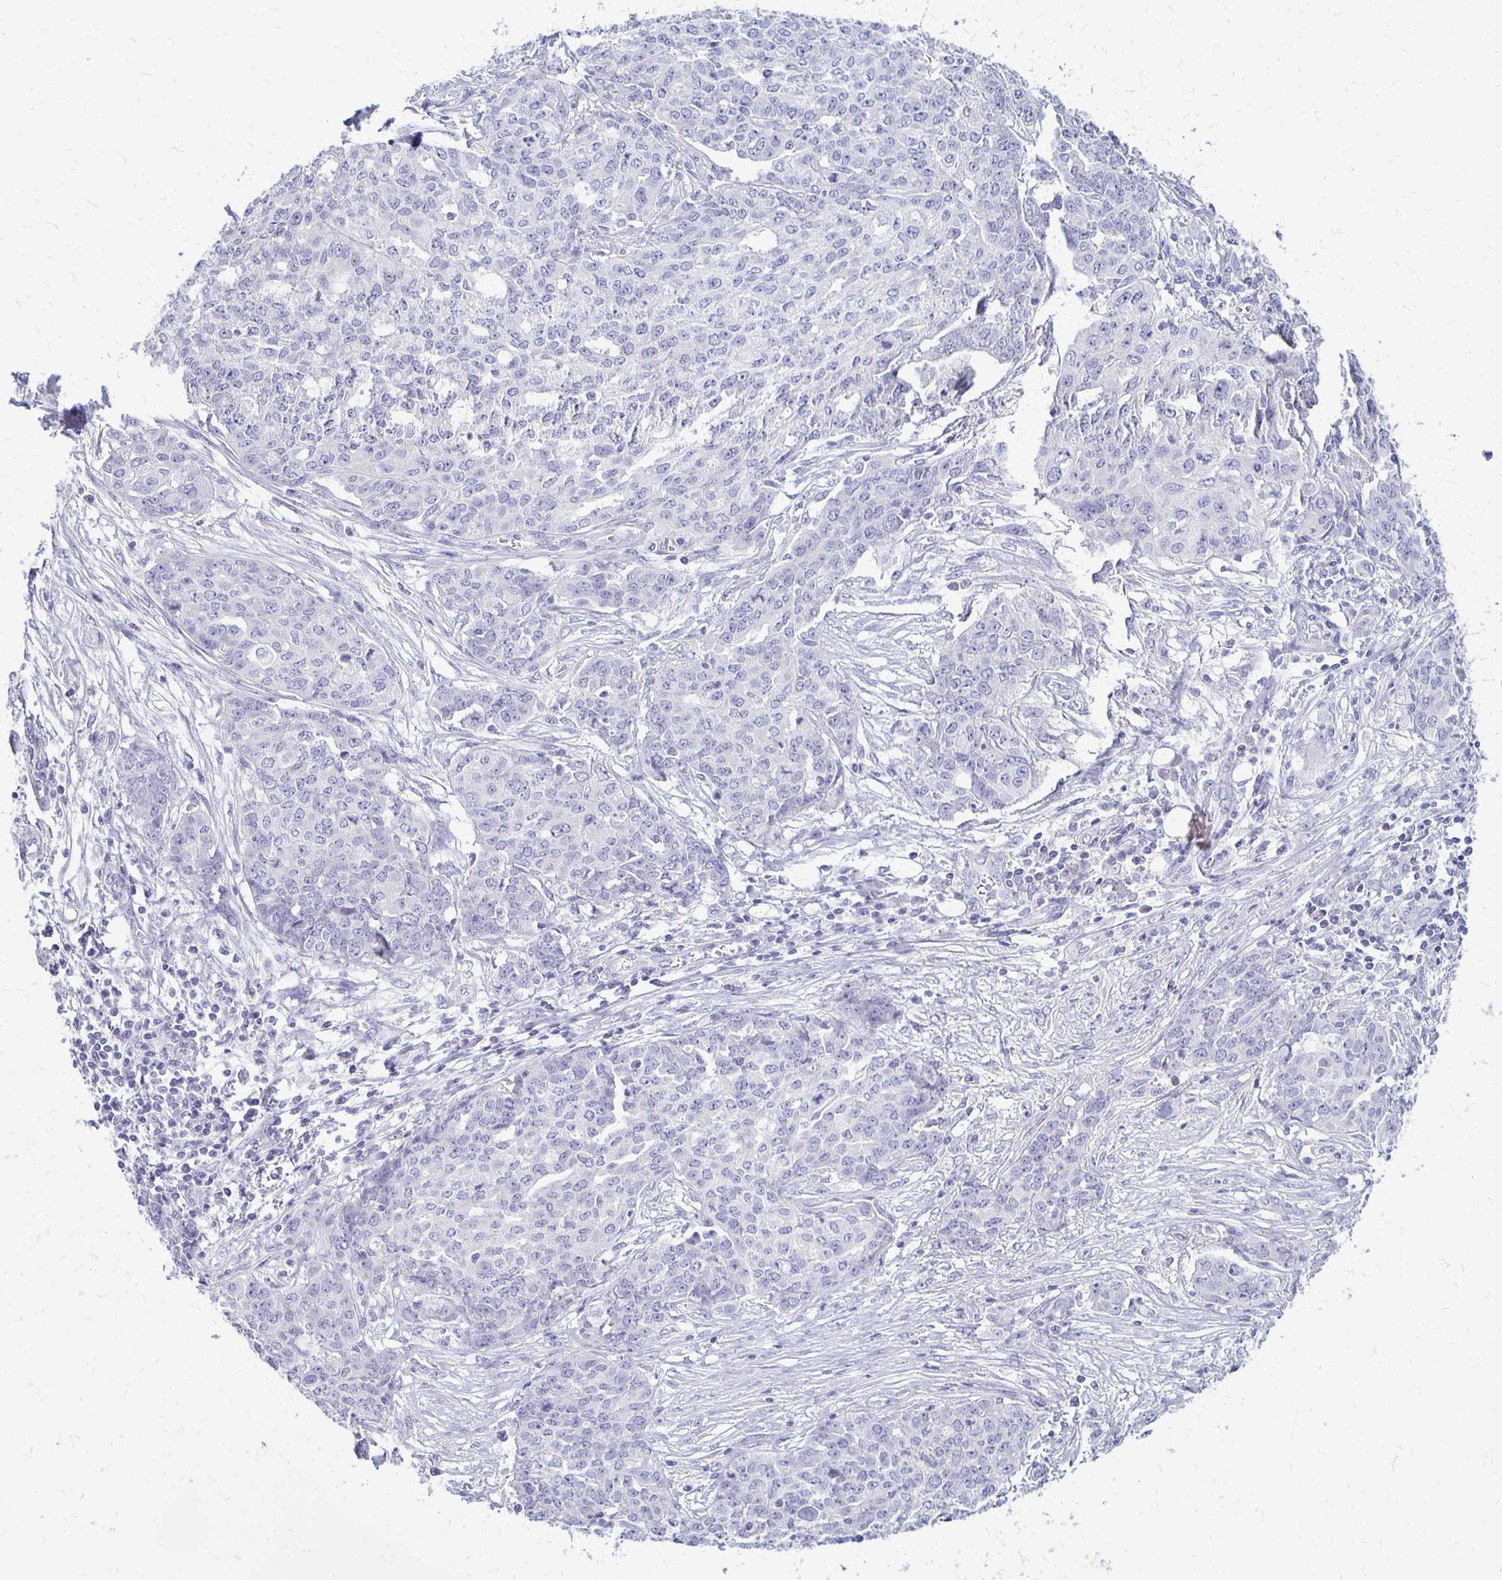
{"staining": {"intensity": "negative", "quantity": "none", "location": "none"}, "tissue": "ovarian cancer", "cell_type": "Tumor cells", "image_type": "cancer", "snomed": [{"axis": "morphology", "description": "Cystadenocarcinoma, serous, NOS"}, {"axis": "topography", "description": "Soft tissue"}, {"axis": "topography", "description": "Ovary"}], "caption": "Ovarian serous cystadenocarcinoma was stained to show a protein in brown. There is no significant positivity in tumor cells.", "gene": "RHOC", "patient": {"sex": "female", "age": 57}}